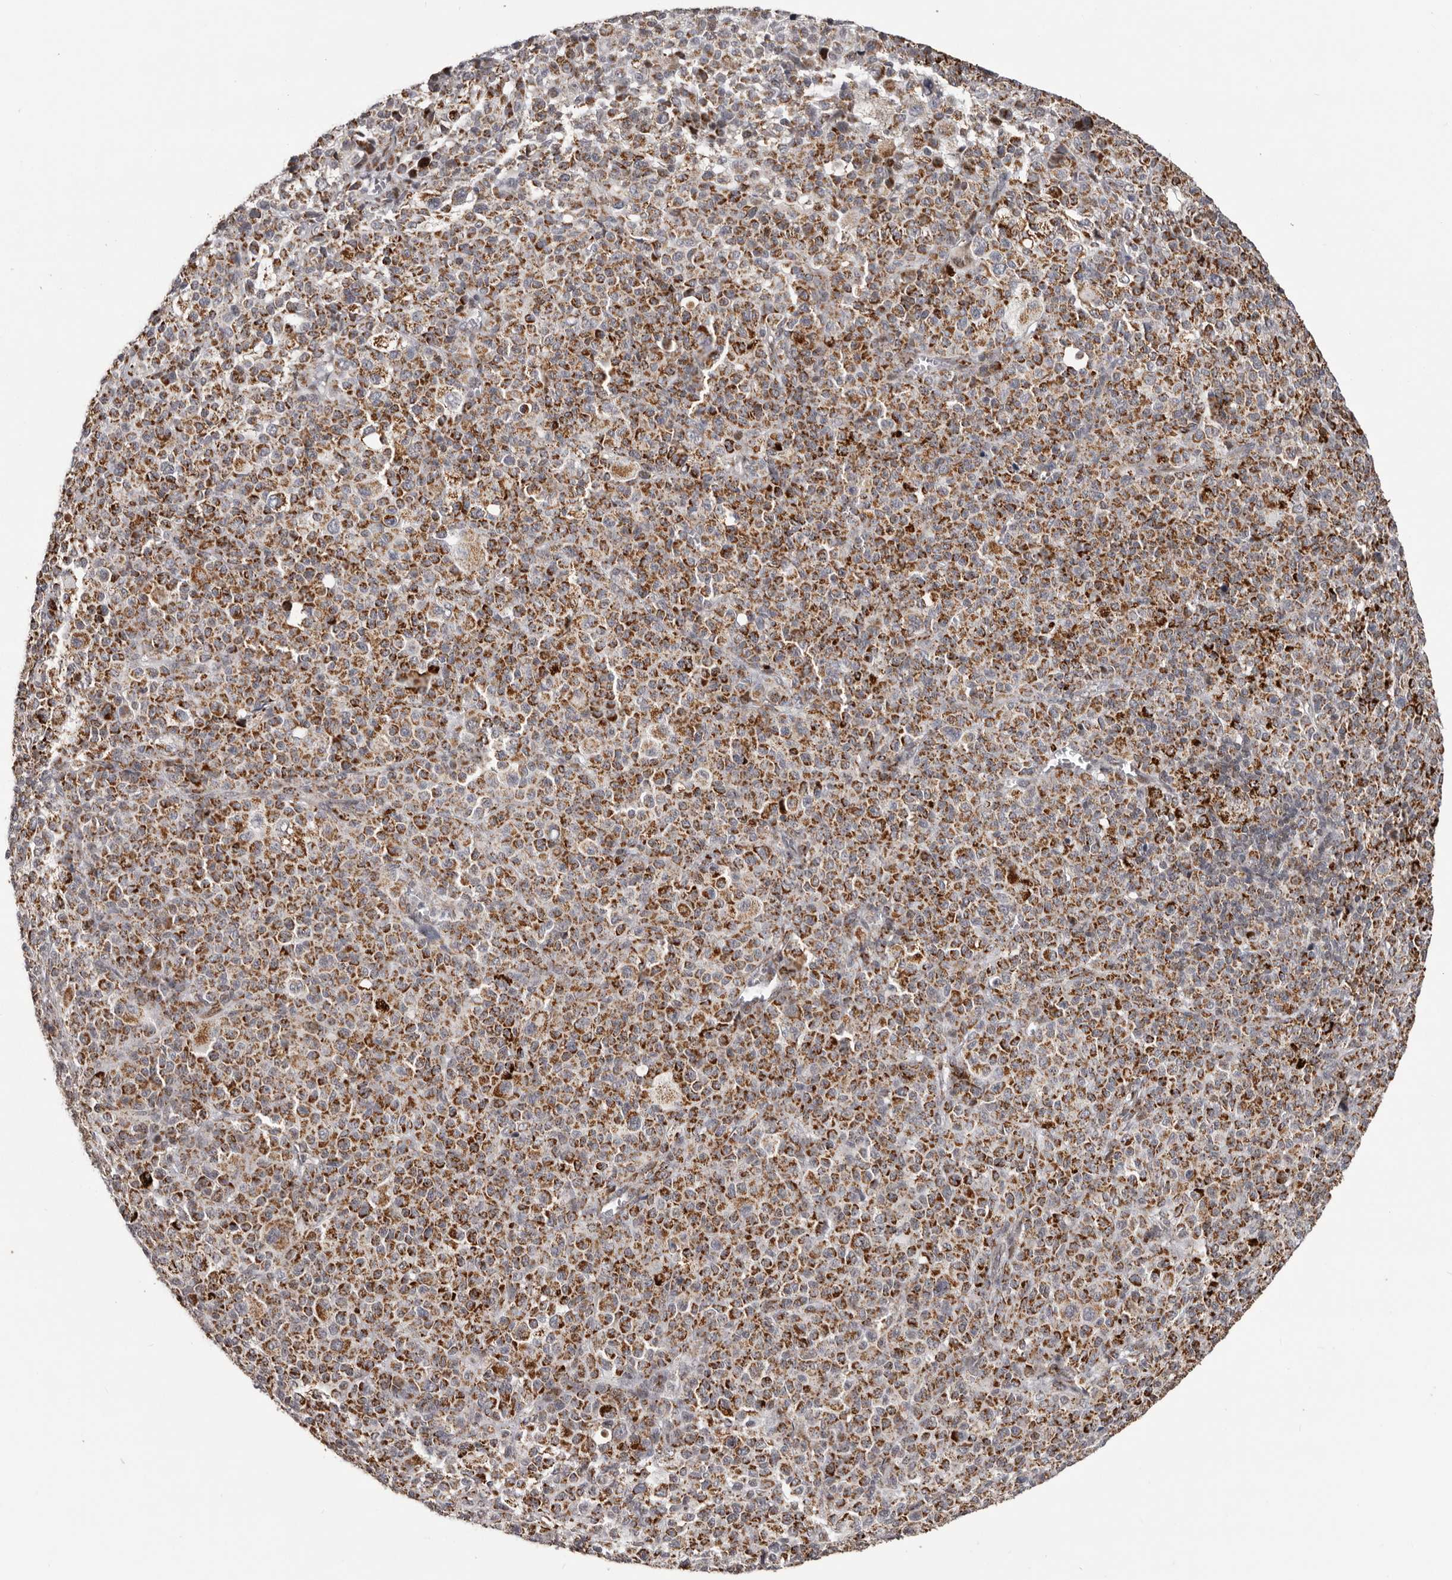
{"staining": {"intensity": "moderate", "quantity": ">75%", "location": "cytoplasmic/membranous"}, "tissue": "melanoma", "cell_type": "Tumor cells", "image_type": "cancer", "snomed": [{"axis": "morphology", "description": "Malignant melanoma, Metastatic site"}, {"axis": "topography", "description": "Skin"}], "caption": "Malignant melanoma (metastatic site) stained with a protein marker demonstrates moderate staining in tumor cells.", "gene": "C17orf99", "patient": {"sex": "female", "age": 74}}